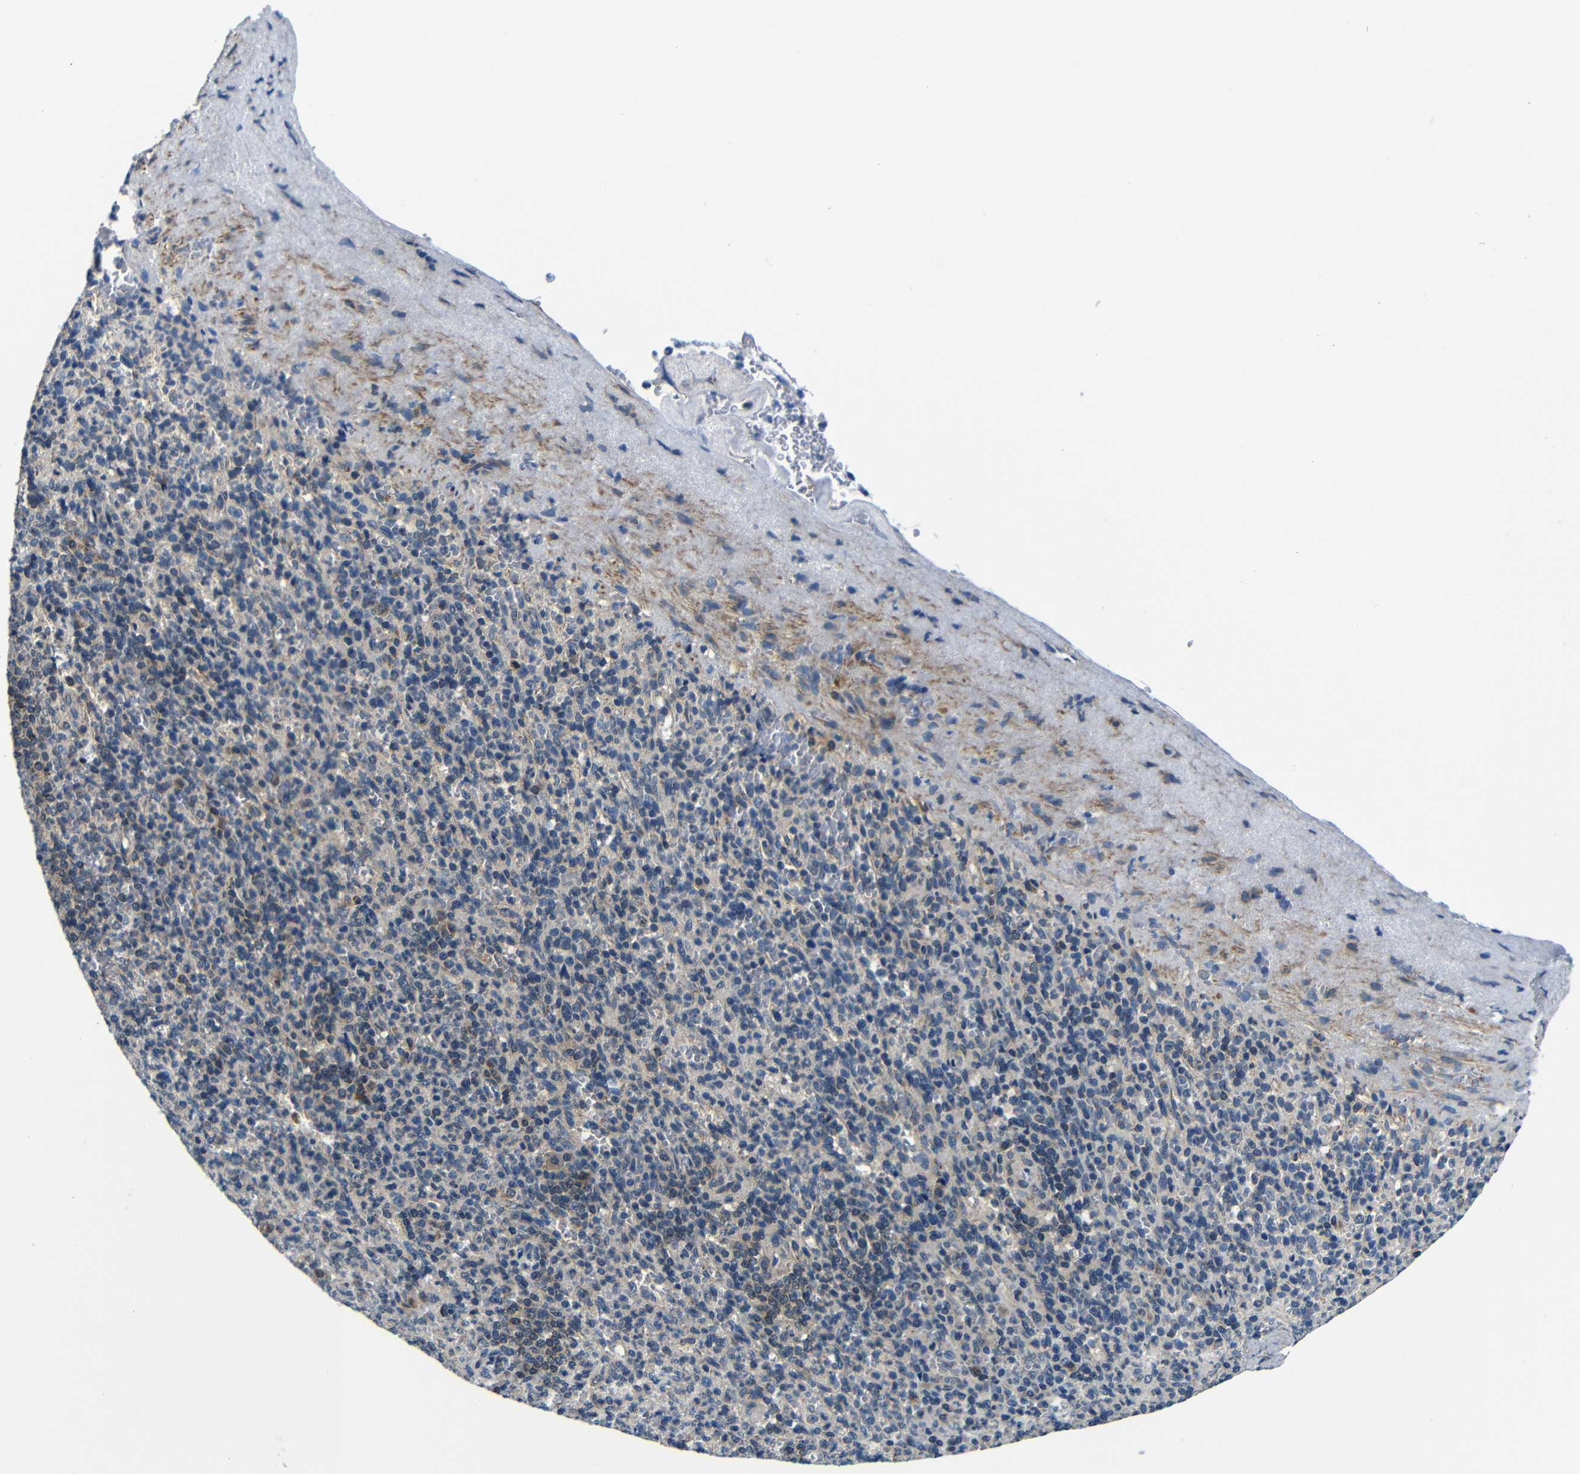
{"staining": {"intensity": "weak", "quantity": "<25%", "location": "cytoplasmic/membranous"}, "tissue": "spleen", "cell_type": "Cells in red pulp", "image_type": "normal", "snomed": [{"axis": "morphology", "description": "Normal tissue, NOS"}, {"axis": "topography", "description": "Spleen"}], "caption": "A high-resolution micrograph shows immunohistochemistry (IHC) staining of unremarkable spleen, which demonstrates no significant expression in cells in red pulp.", "gene": "FKBP14", "patient": {"sex": "female", "age": 74}}